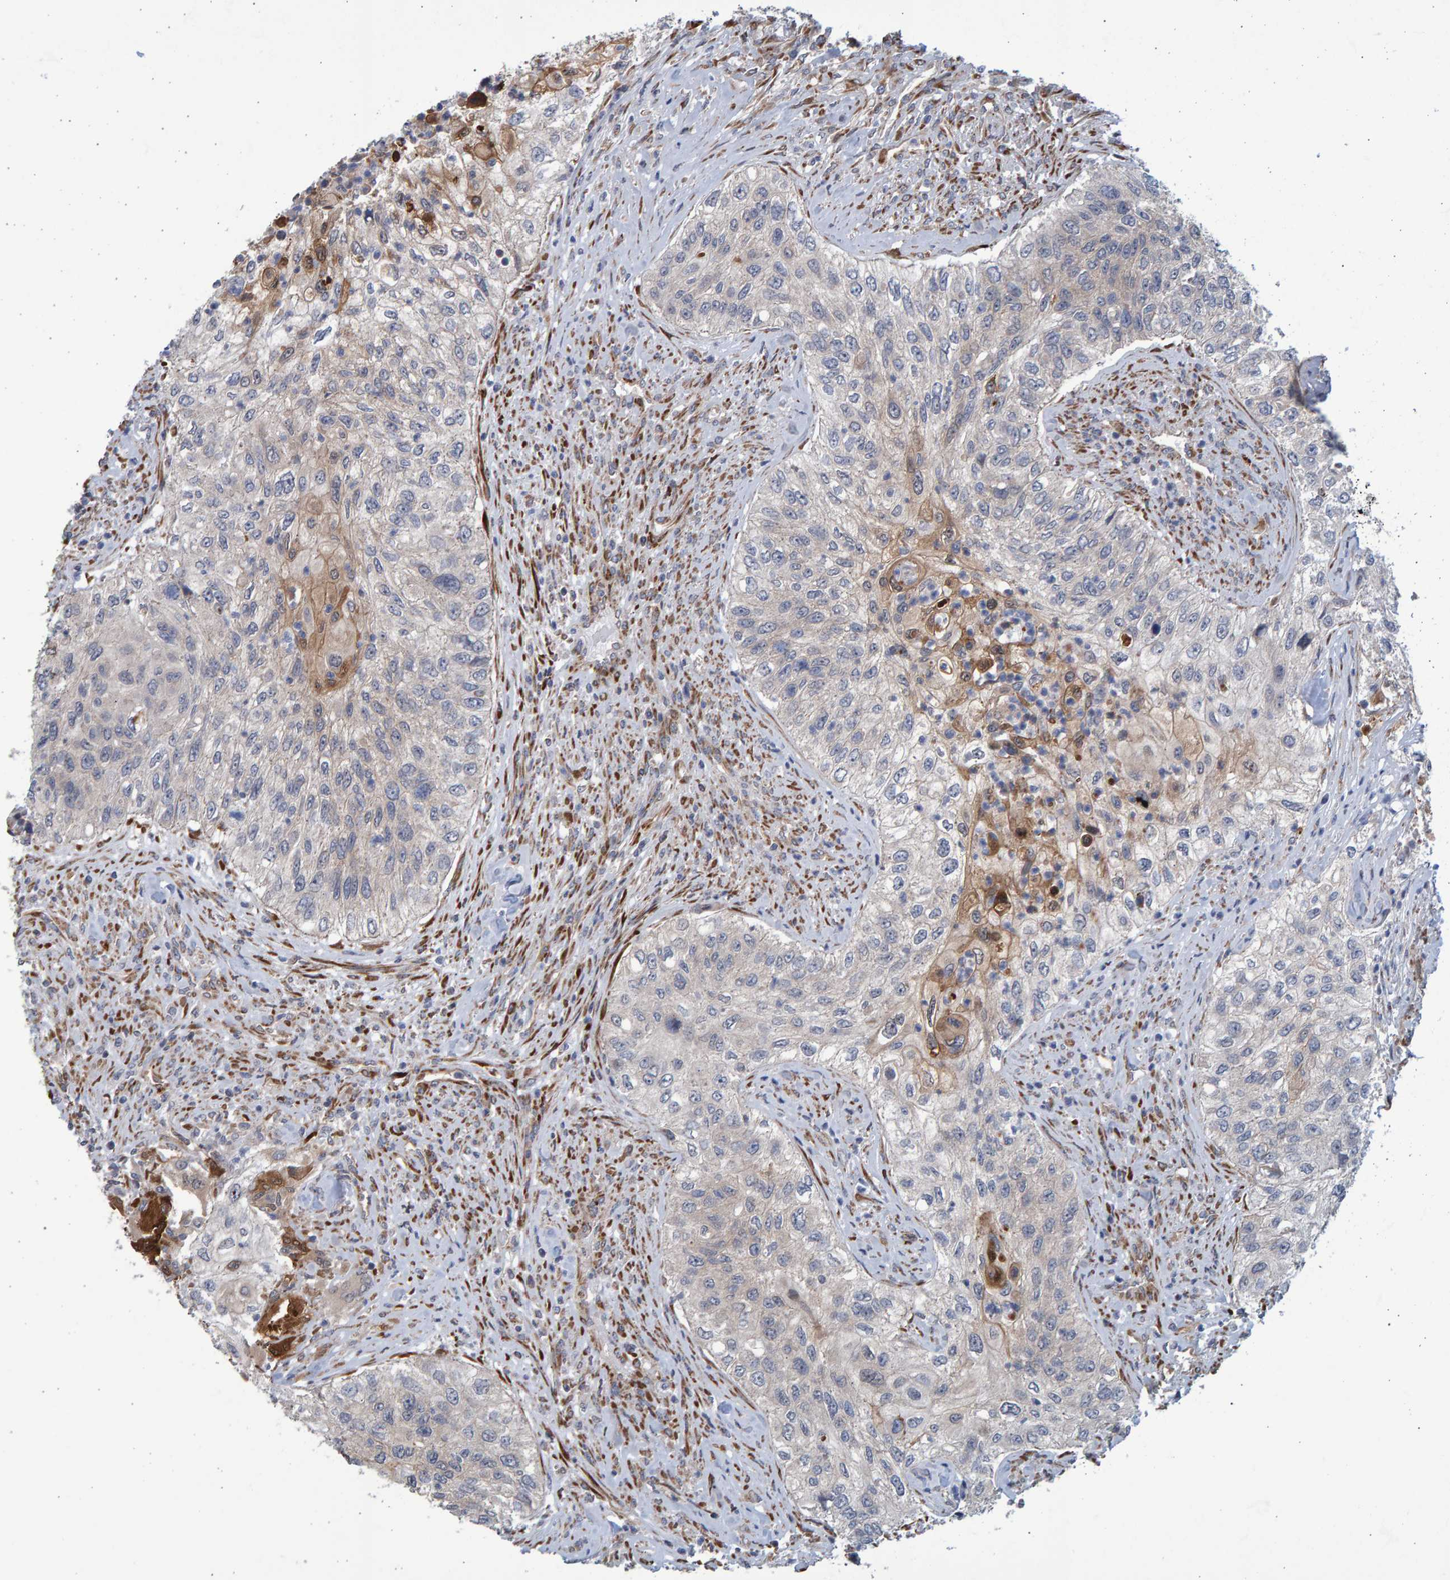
{"staining": {"intensity": "negative", "quantity": "none", "location": "none"}, "tissue": "urothelial cancer", "cell_type": "Tumor cells", "image_type": "cancer", "snomed": [{"axis": "morphology", "description": "Urothelial carcinoma, High grade"}, {"axis": "topography", "description": "Urinary bladder"}], "caption": "Micrograph shows no protein staining in tumor cells of urothelial cancer tissue. Brightfield microscopy of IHC stained with DAB (3,3'-diaminobenzidine) (brown) and hematoxylin (blue), captured at high magnification.", "gene": "LRBA", "patient": {"sex": "female", "age": 60}}